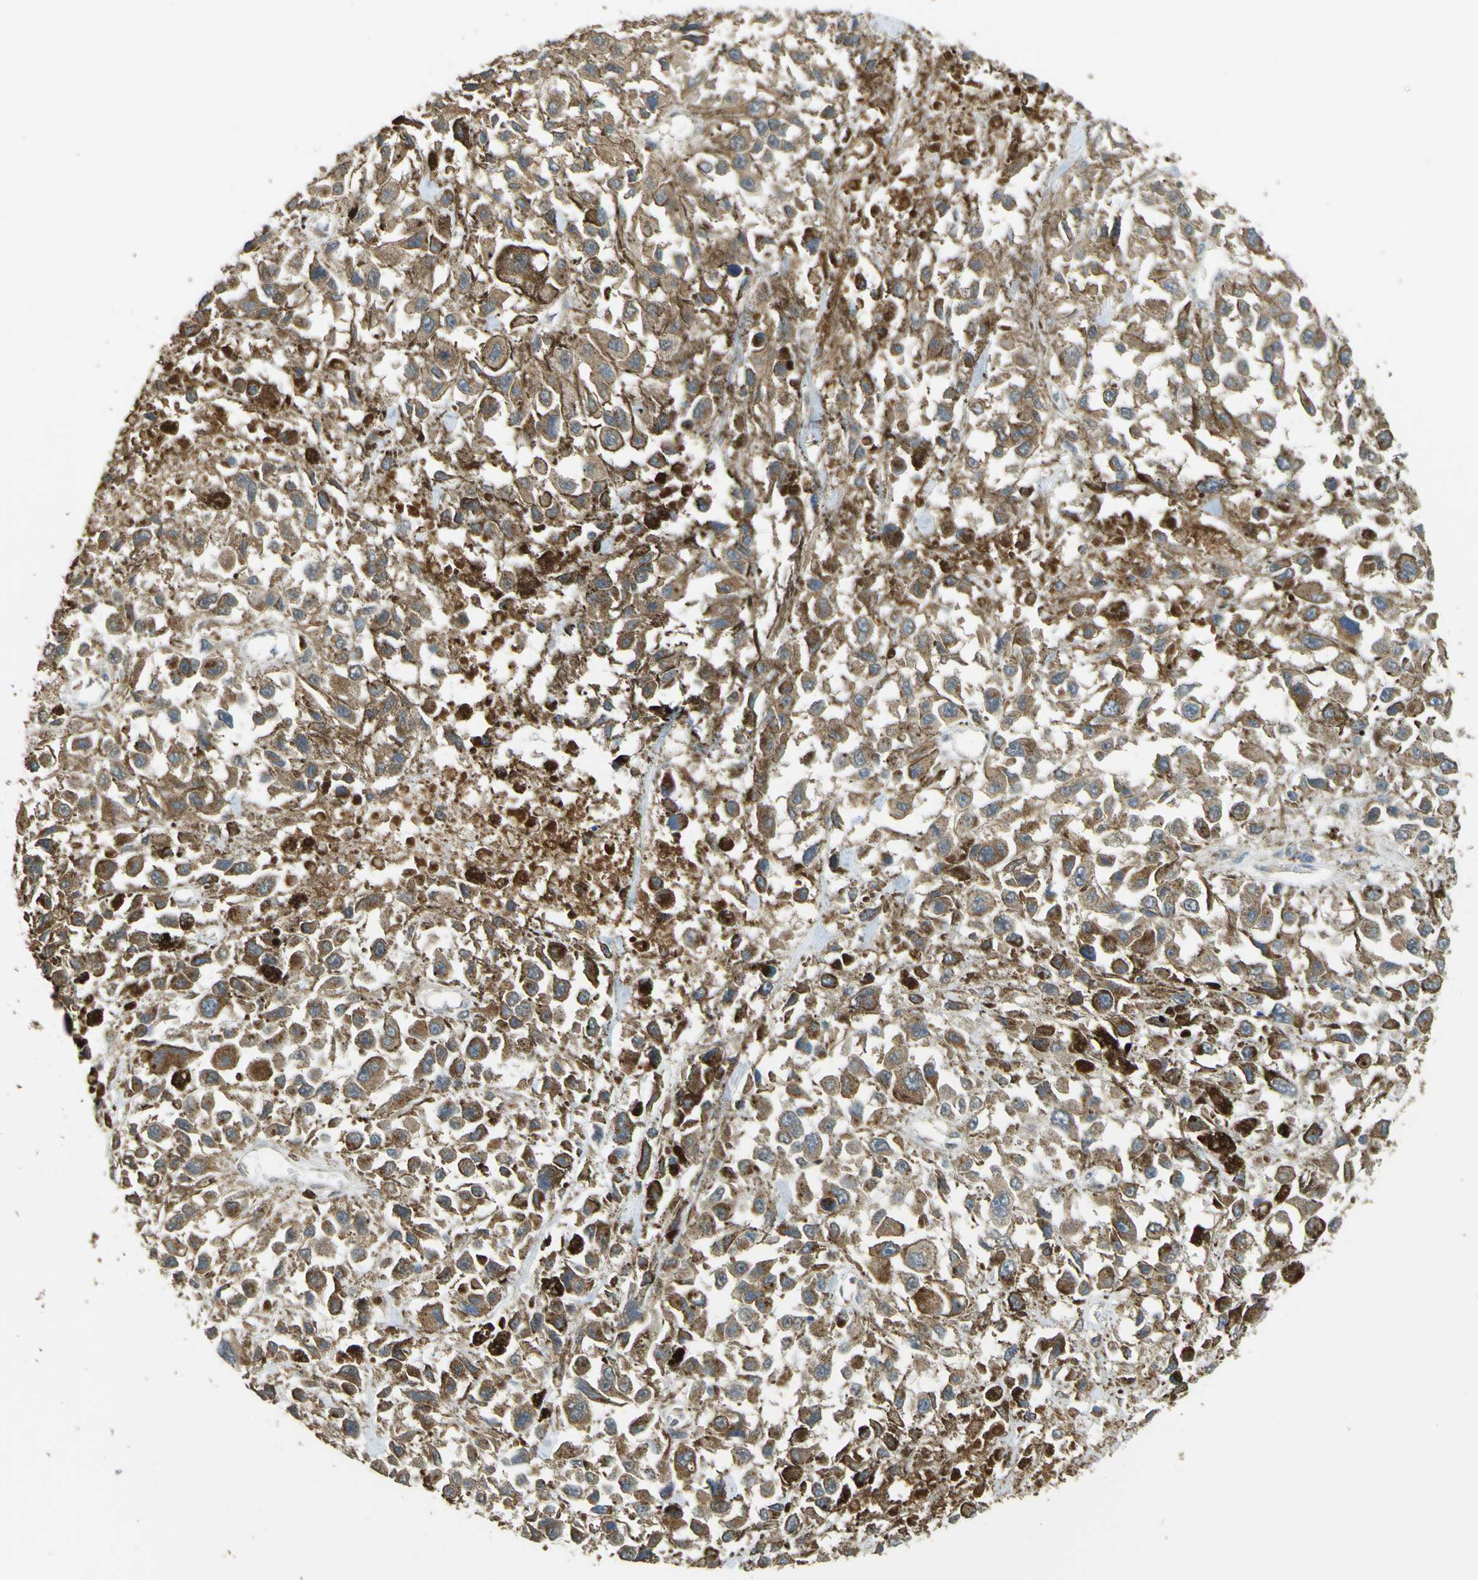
{"staining": {"intensity": "moderate", "quantity": ">75%", "location": "cytoplasmic/membranous"}, "tissue": "melanoma", "cell_type": "Tumor cells", "image_type": "cancer", "snomed": [{"axis": "morphology", "description": "Malignant melanoma, Metastatic site"}, {"axis": "topography", "description": "Lymph node"}], "caption": "Immunohistochemistry image of human malignant melanoma (metastatic site) stained for a protein (brown), which exhibits medium levels of moderate cytoplasmic/membranous expression in about >75% of tumor cells.", "gene": "GOLGA1", "patient": {"sex": "male", "age": 59}}